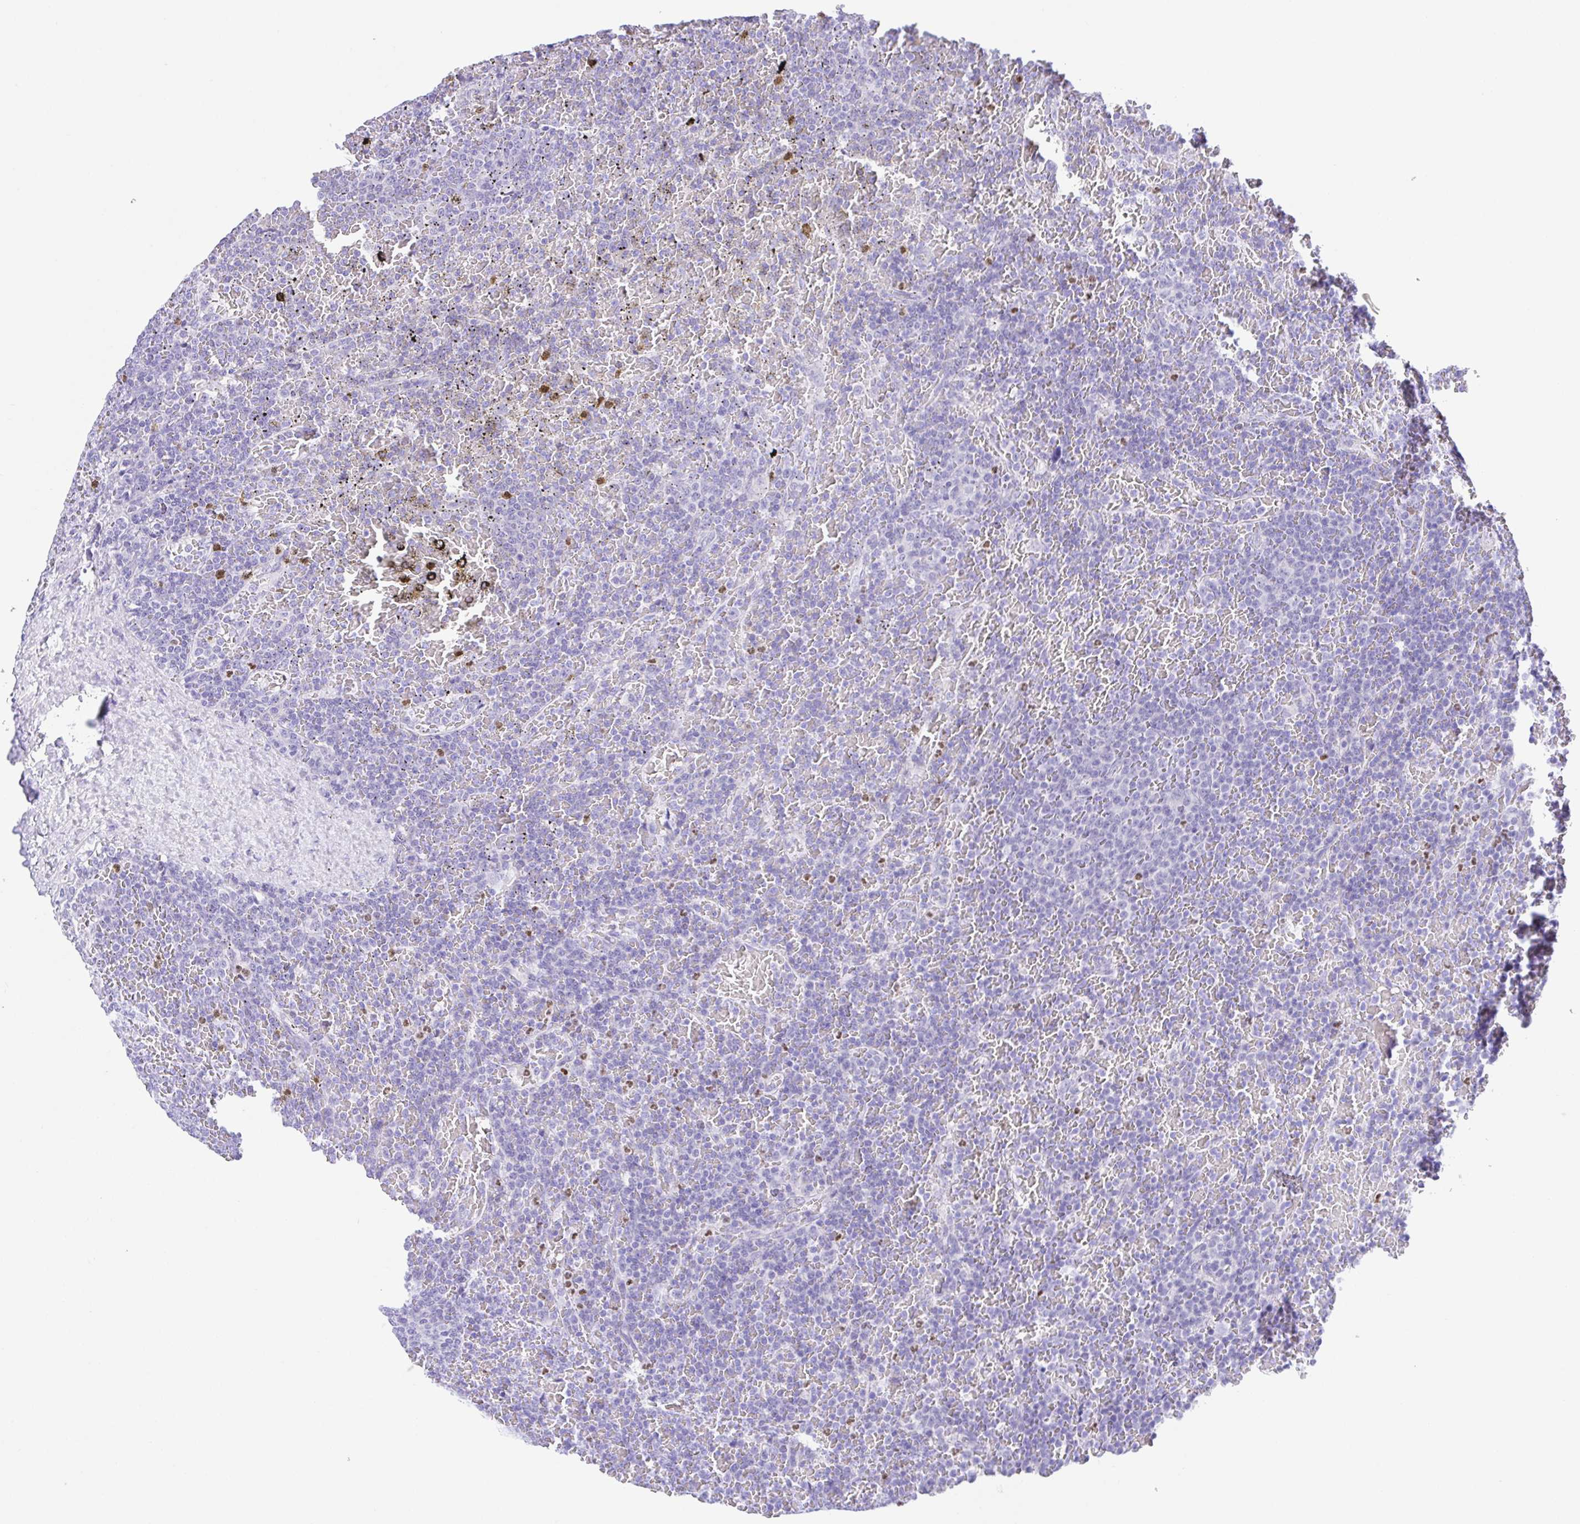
{"staining": {"intensity": "negative", "quantity": "none", "location": "none"}, "tissue": "lymphoma", "cell_type": "Tumor cells", "image_type": "cancer", "snomed": [{"axis": "morphology", "description": "Malignant lymphoma, non-Hodgkin's type, Low grade"}, {"axis": "topography", "description": "Spleen"}], "caption": "Lymphoma was stained to show a protein in brown. There is no significant expression in tumor cells.", "gene": "SPATA4", "patient": {"sex": "female", "age": 77}}